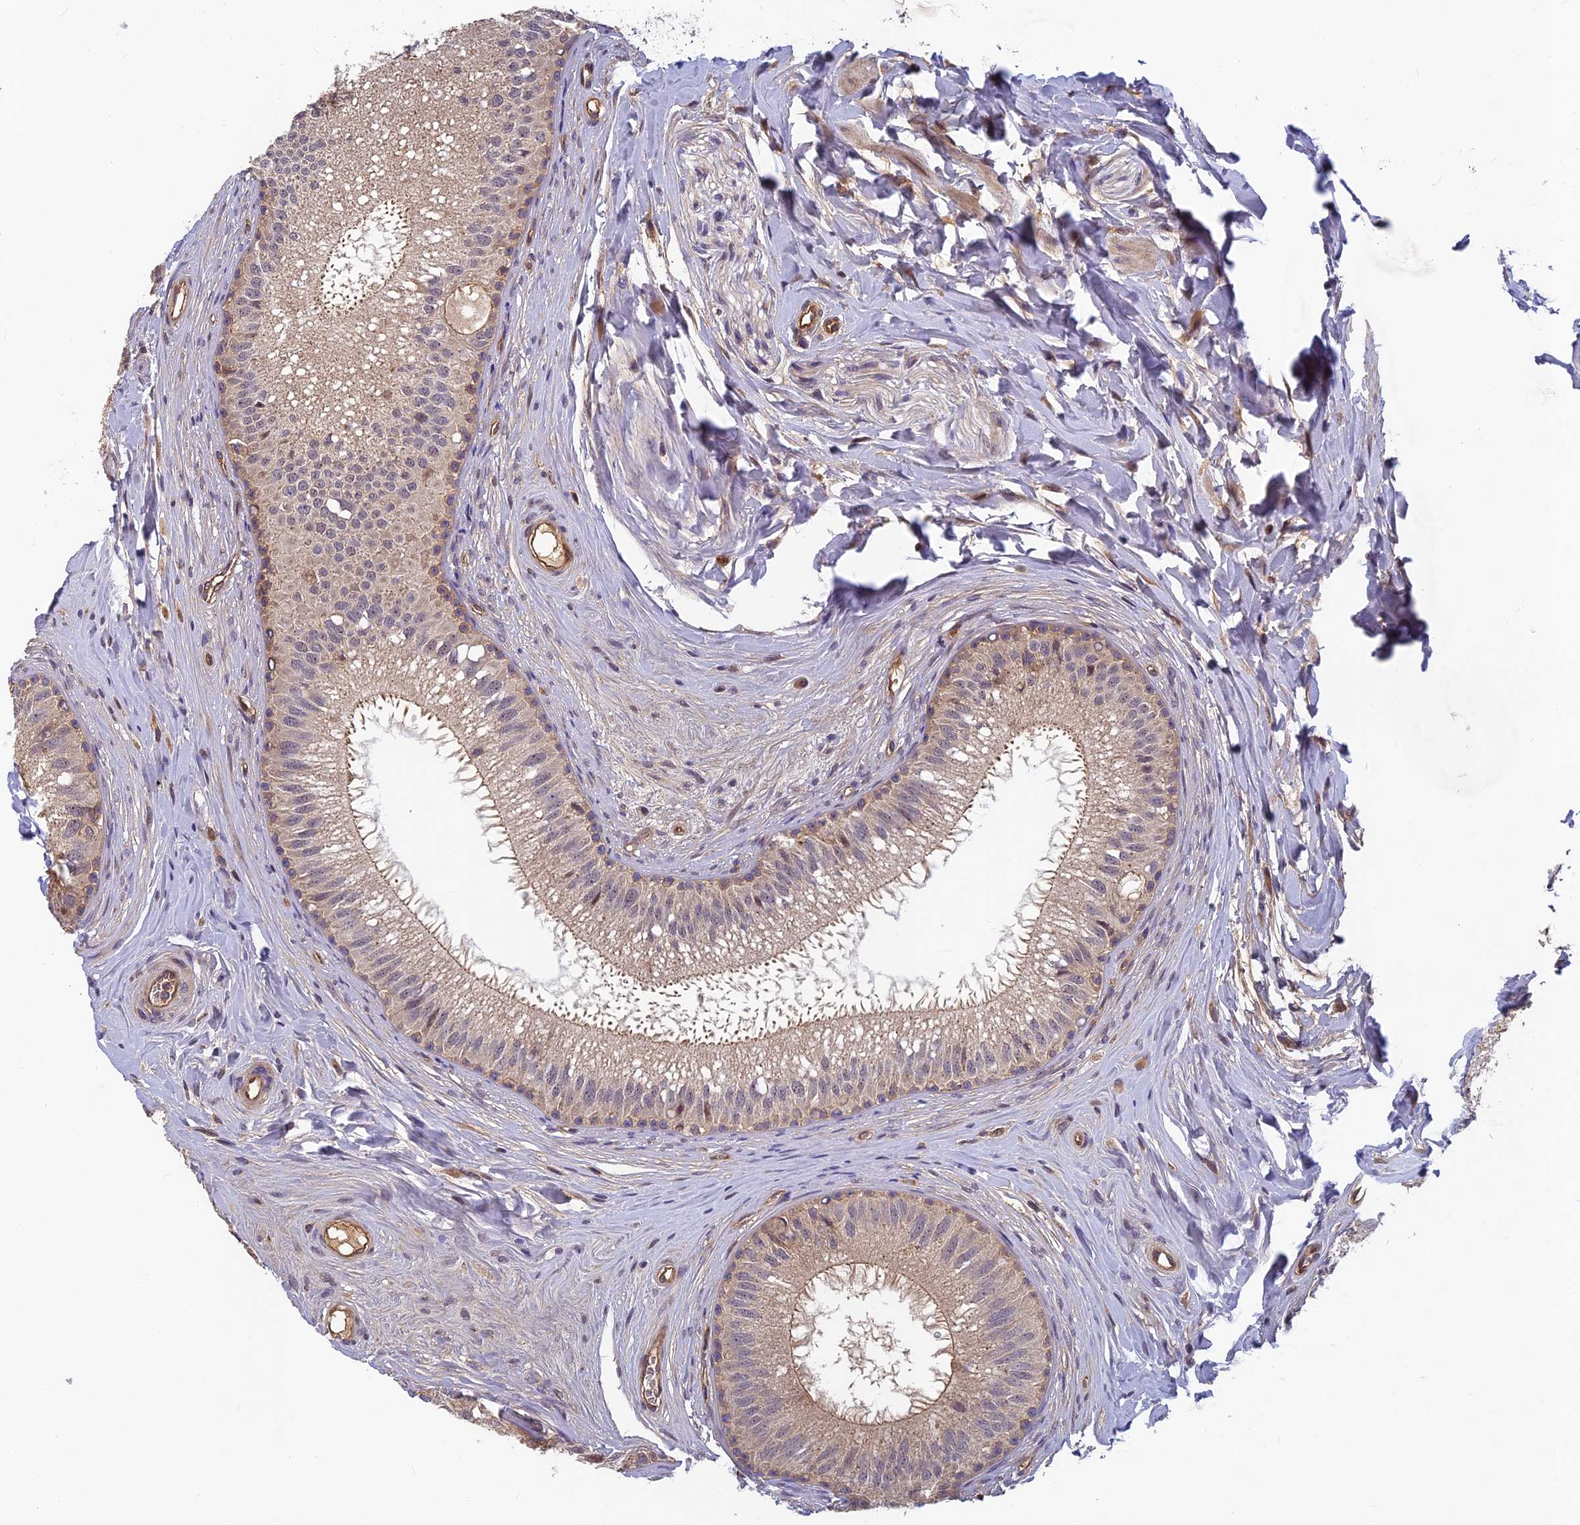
{"staining": {"intensity": "moderate", "quantity": "<25%", "location": "cytoplasmic/membranous,nuclear"}, "tissue": "epididymis", "cell_type": "Glandular cells", "image_type": "normal", "snomed": [{"axis": "morphology", "description": "Normal tissue, NOS"}, {"axis": "topography", "description": "Epididymis"}], "caption": "Immunohistochemistry staining of normal epididymis, which reveals low levels of moderate cytoplasmic/membranous,nuclear expression in about <25% of glandular cells indicating moderate cytoplasmic/membranous,nuclear protein expression. The staining was performed using DAB (brown) for protein detection and nuclei were counterstained in hematoxylin (blue).", "gene": "PIKFYVE", "patient": {"sex": "male", "age": 33}}